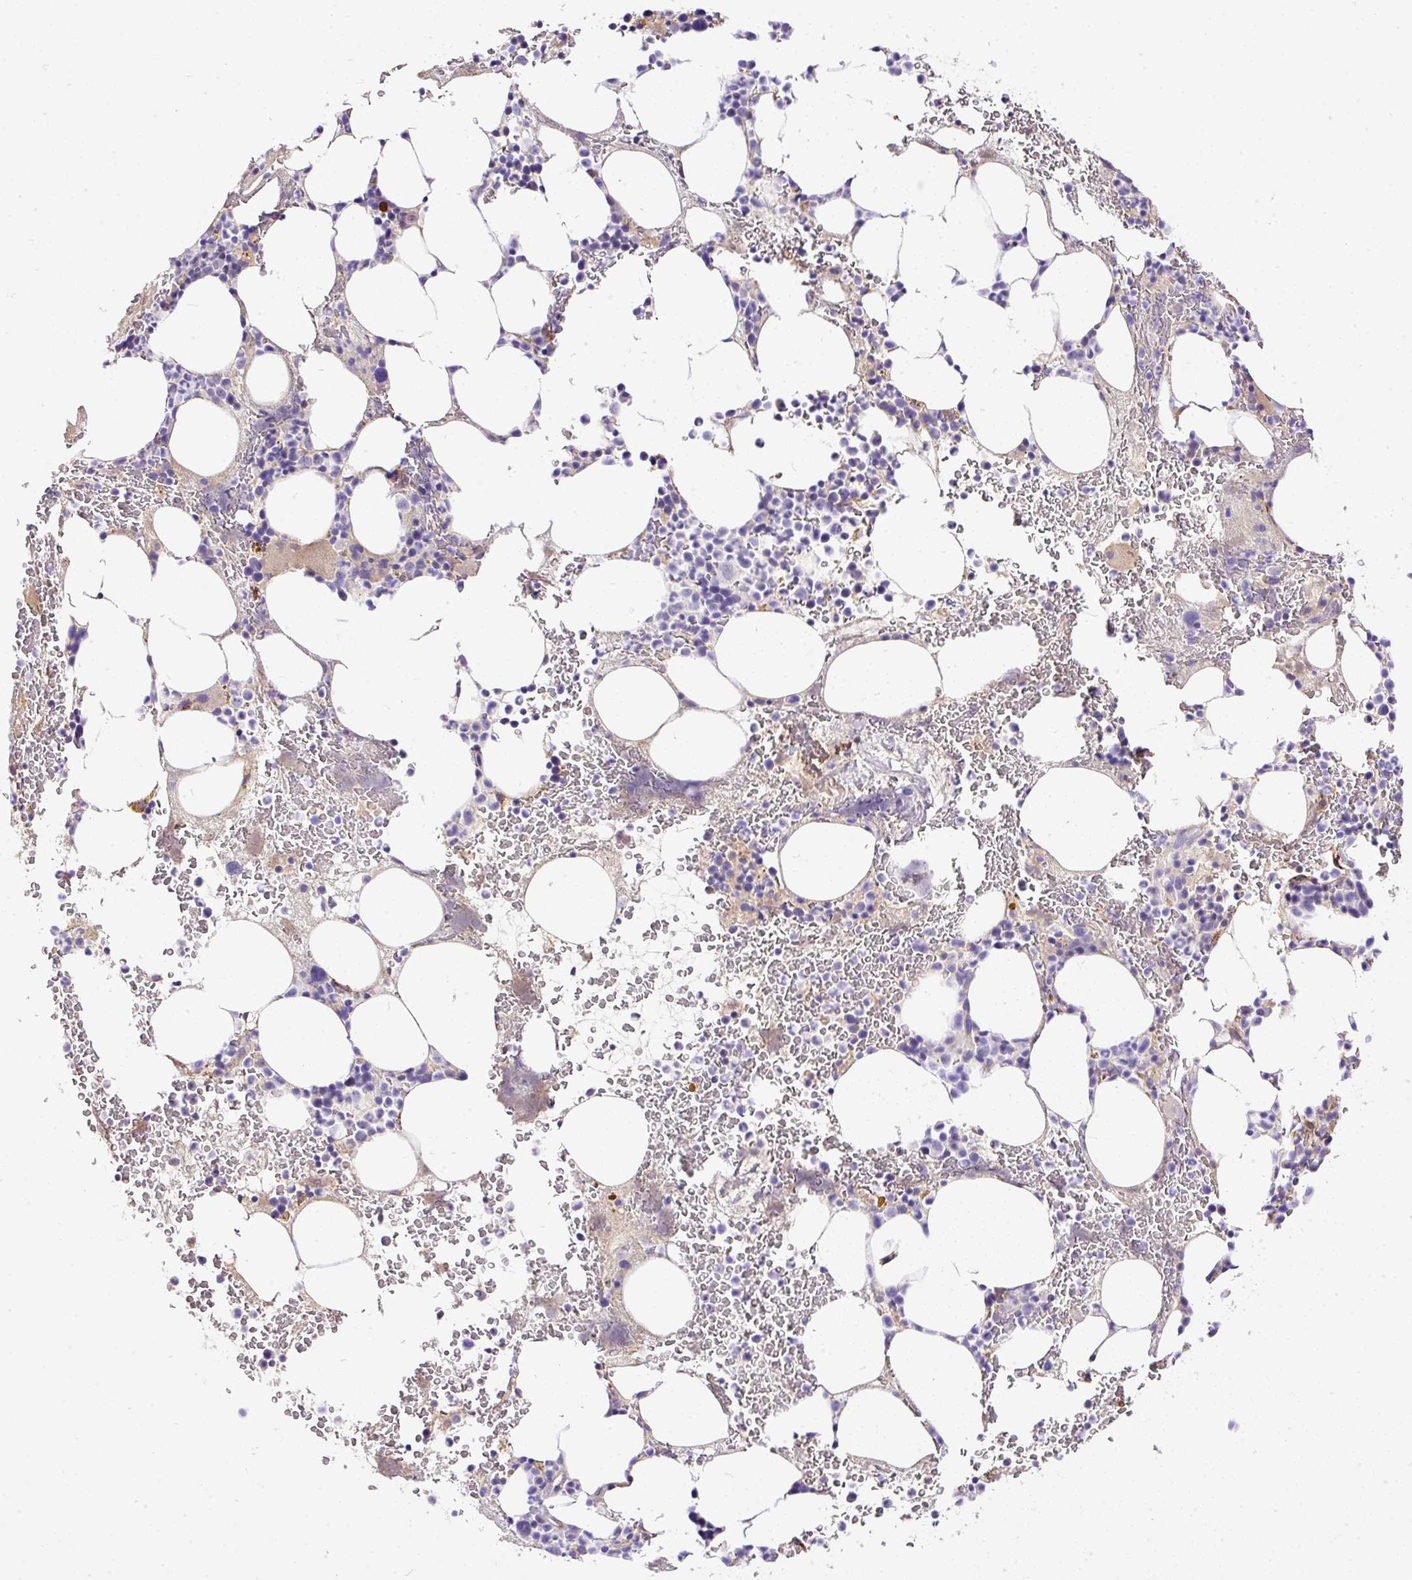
{"staining": {"intensity": "weak", "quantity": "25%-75%", "location": "cytoplasmic/membranous"}, "tissue": "bone marrow", "cell_type": "Hematopoietic cells", "image_type": "normal", "snomed": [{"axis": "morphology", "description": "Normal tissue, NOS"}, {"axis": "topography", "description": "Bone marrow"}], "caption": "Immunohistochemical staining of normal bone marrow demonstrates 25%-75% levels of weak cytoplasmic/membranous protein expression in approximately 25%-75% of hematopoietic cells. Using DAB (3,3'-diaminobenzidine) (brown) and hematoxylin (blue) stains, captured at high magnification using brightfield microscopy.", "gene": "CLEC3B", "patient": {"sex": "male", "age": 62}}